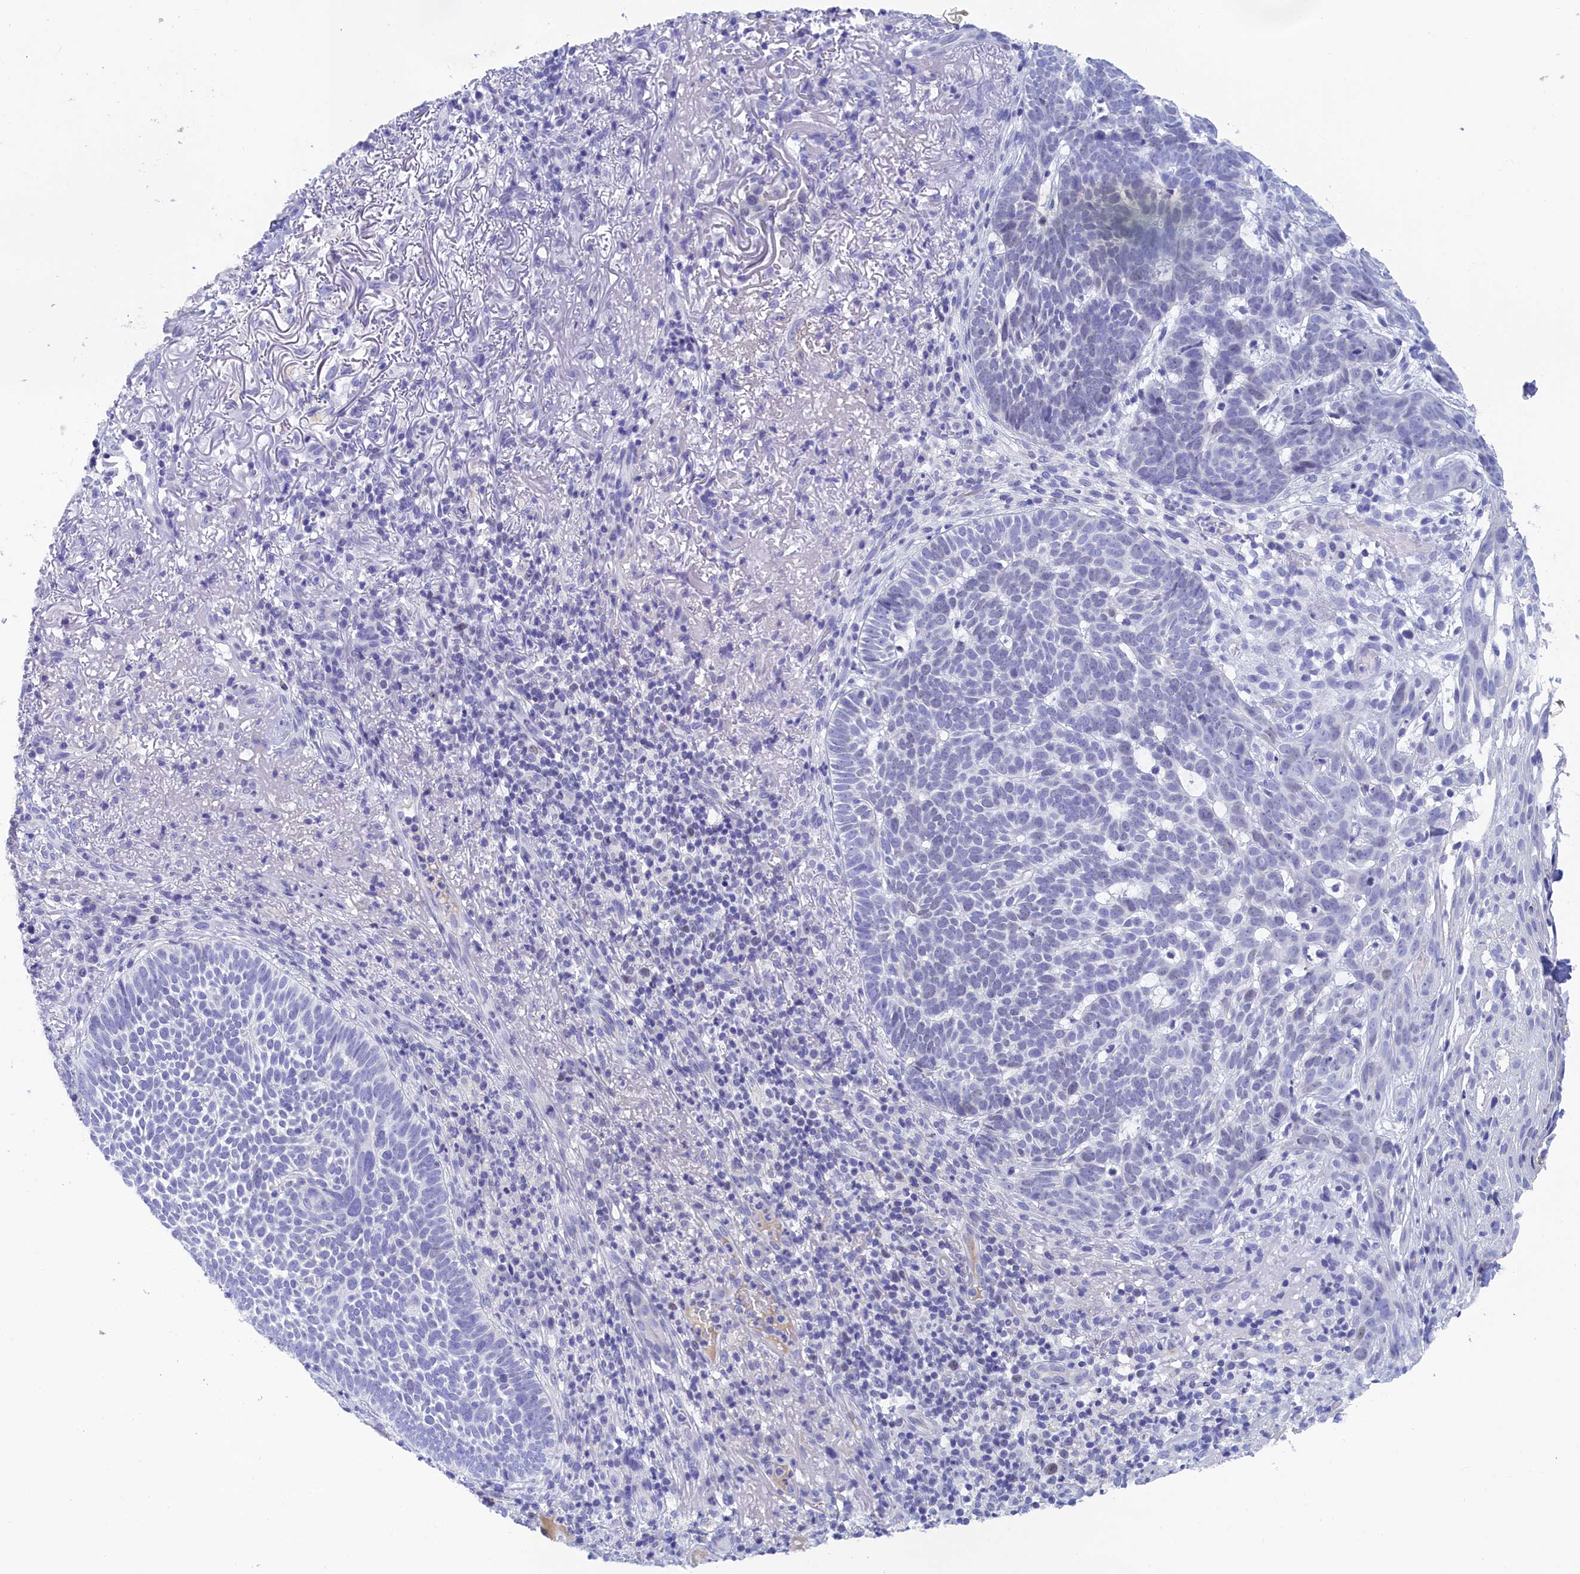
{"staining": {"intensity": "negative", "quantity": "none", "location": "none"}, "tissue": "skin cancer", "cell_type": "Tumor cells", "image_type": "cancer", "snomed": [{"axis": "morphology", "description": "Basal cell carcinoma"}, {"axis": "topography", "description": "Skin"}], "caption": "Micrograph shows no significant protein expression in tumor cells of skin cancer. The staining is performed using DAB brown chromogen with nuclei counter-stained in using hematoxylin.", "gene": "TRIM10", "patient": {"sex": "female", "age": 78}}